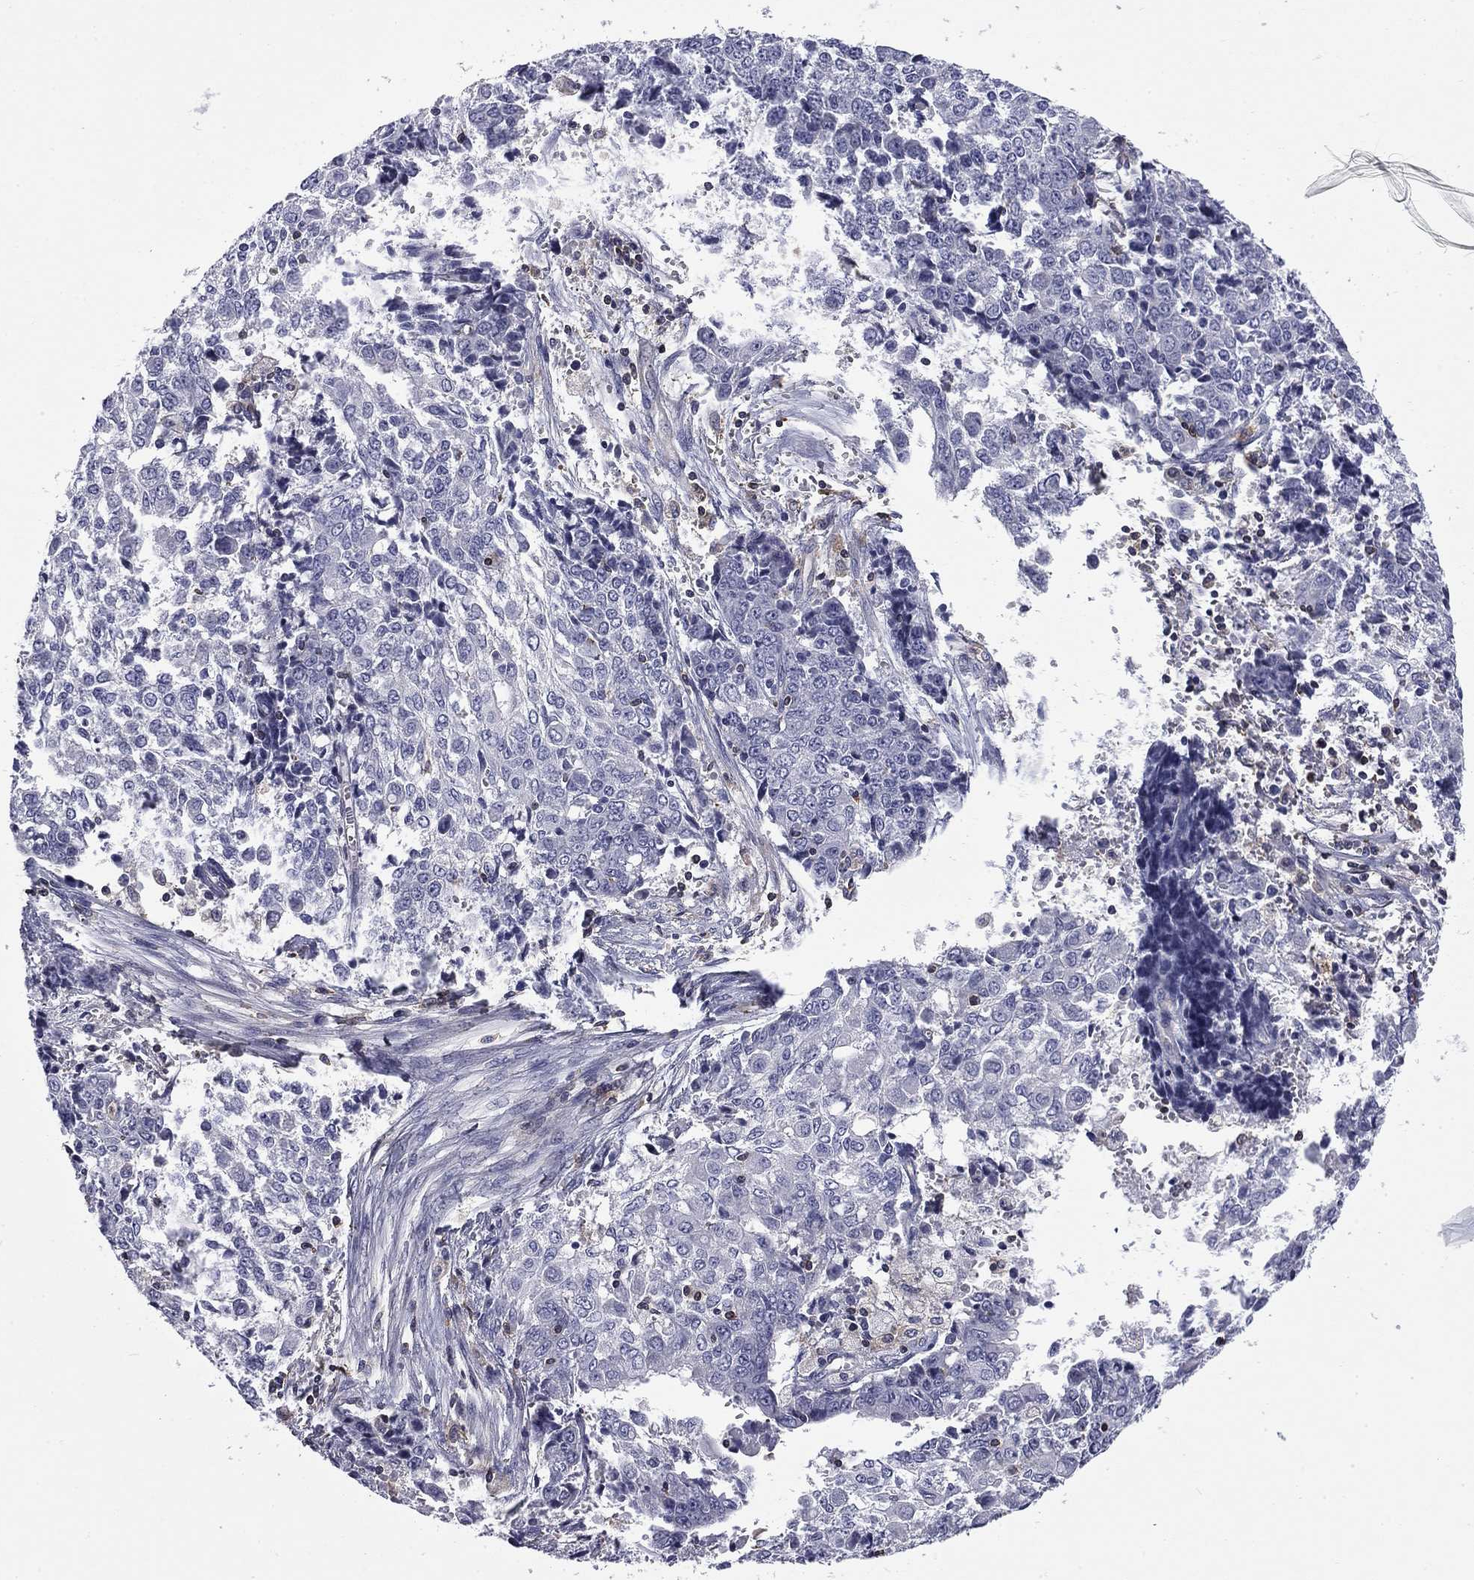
{"staining": {"intensity": "negative", "quantity": "none", "location": "none"}, "tissue": "ovarian cancer", "cell_type": "Tumor cells", "image_type": "cancer", "snomed": [{"axis": "morphology", "description": "Carcinoma, endometroid"}, {"axis": "topography", "description": "Ovary"}], "caption": "Endometroid carcinoma (ovarian) was stained to show a protein in brown. There is no significant expression in tumor cells.", "gene": "ARHGAP45", "patient": {"sex": "female", "age": 42}}